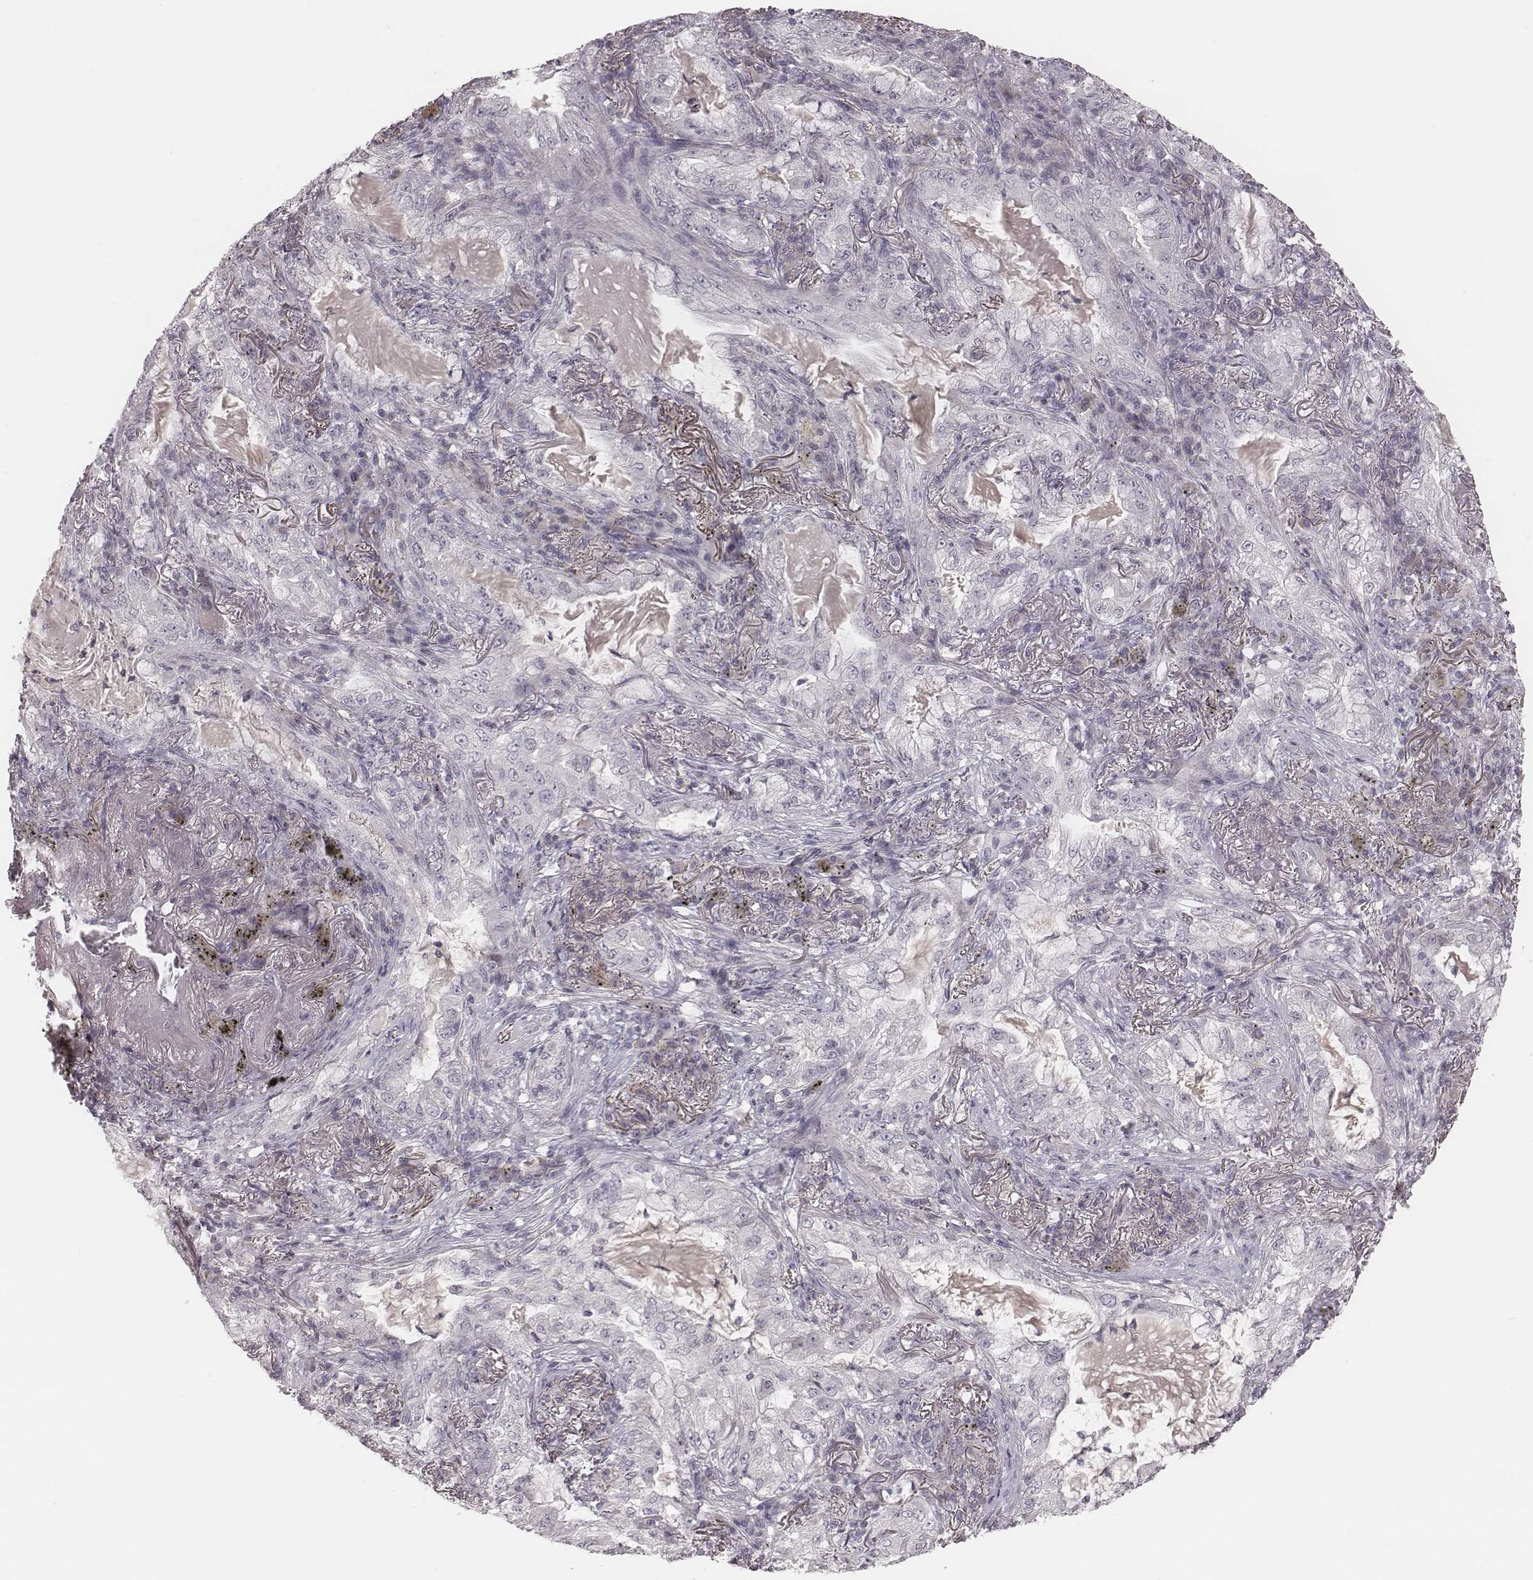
{"staining": {"intensity": "negative", "quantity": "none", "location": "none"}, "tissue": "lung cancer", "cell_type": "Tumor cells", "image_type": "cancer", "snomed": [{"axis": "morphology", "description": "Adenocarcinoma, NOS"}, {"axis": "topography", "description": "Lung"}], "caption": "An immunohistochemistry (IHC) micrograph of lung adenocarcinoma is shown. There is no staining in tumor cells of lung adenocarcinoma.", "gene": "TLX3", "patient": {"sex": "female", "age": 73}}